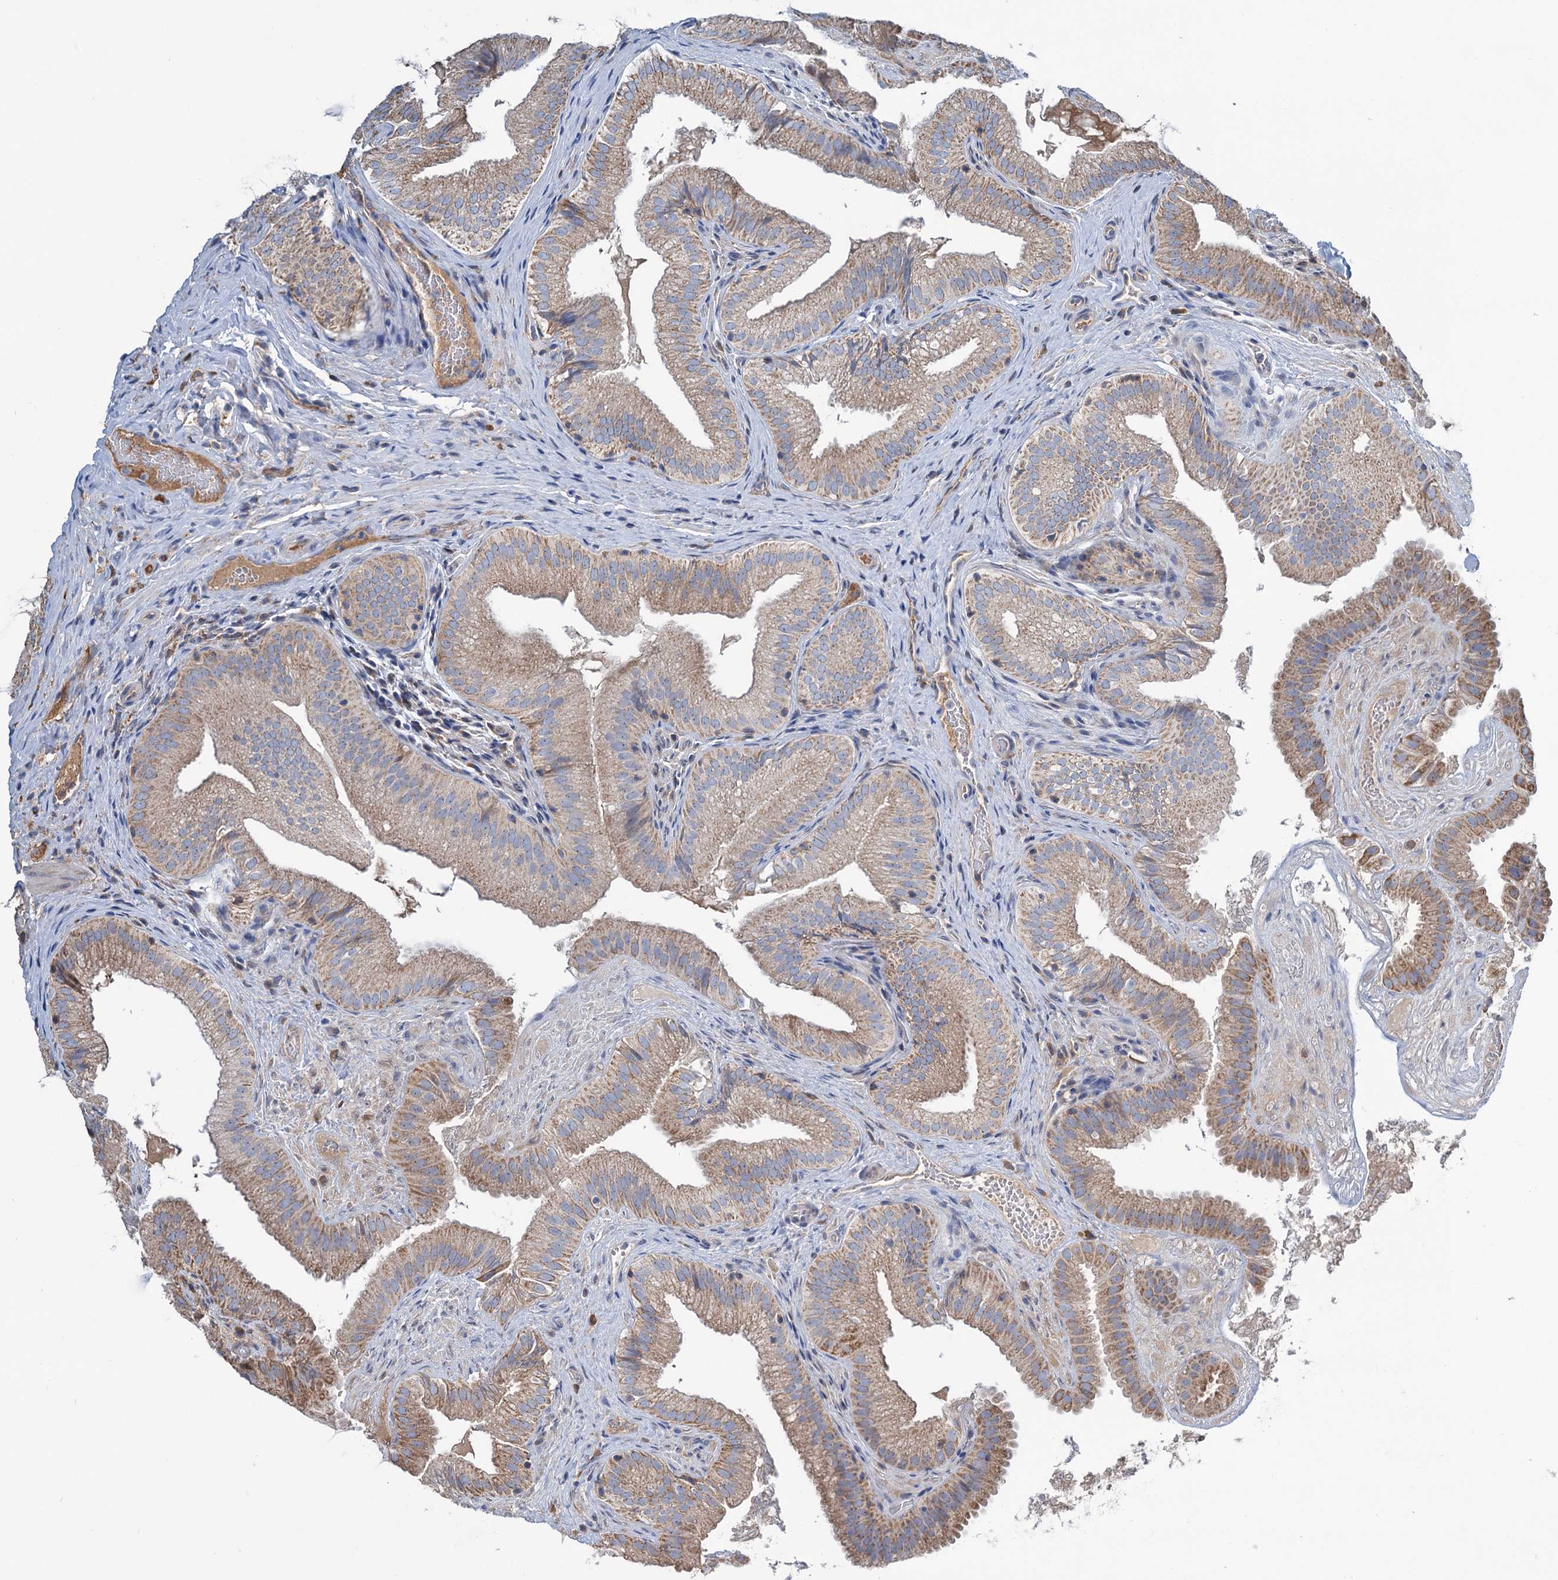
{"staining": {"intensity": "moderate", "quantity": ">75%", "location": "cytoplasmic/membranous"}, "tissue": "gallbladder", "cell_type": "Glandular cells", "image_type": "normal", "snomed": [{"axis": "morphology", "description": "Normal tissue, NOS"}, {"axis": "topography", "description": "Gallbladder"}], "caption": "The immunohistochemical stain shows moderate cytoplasmic/membranous expression in glandular cells of unremarkable gallbladder.", "gene": "LPIN1", "patient": {"sex": "female", "age": 30}}